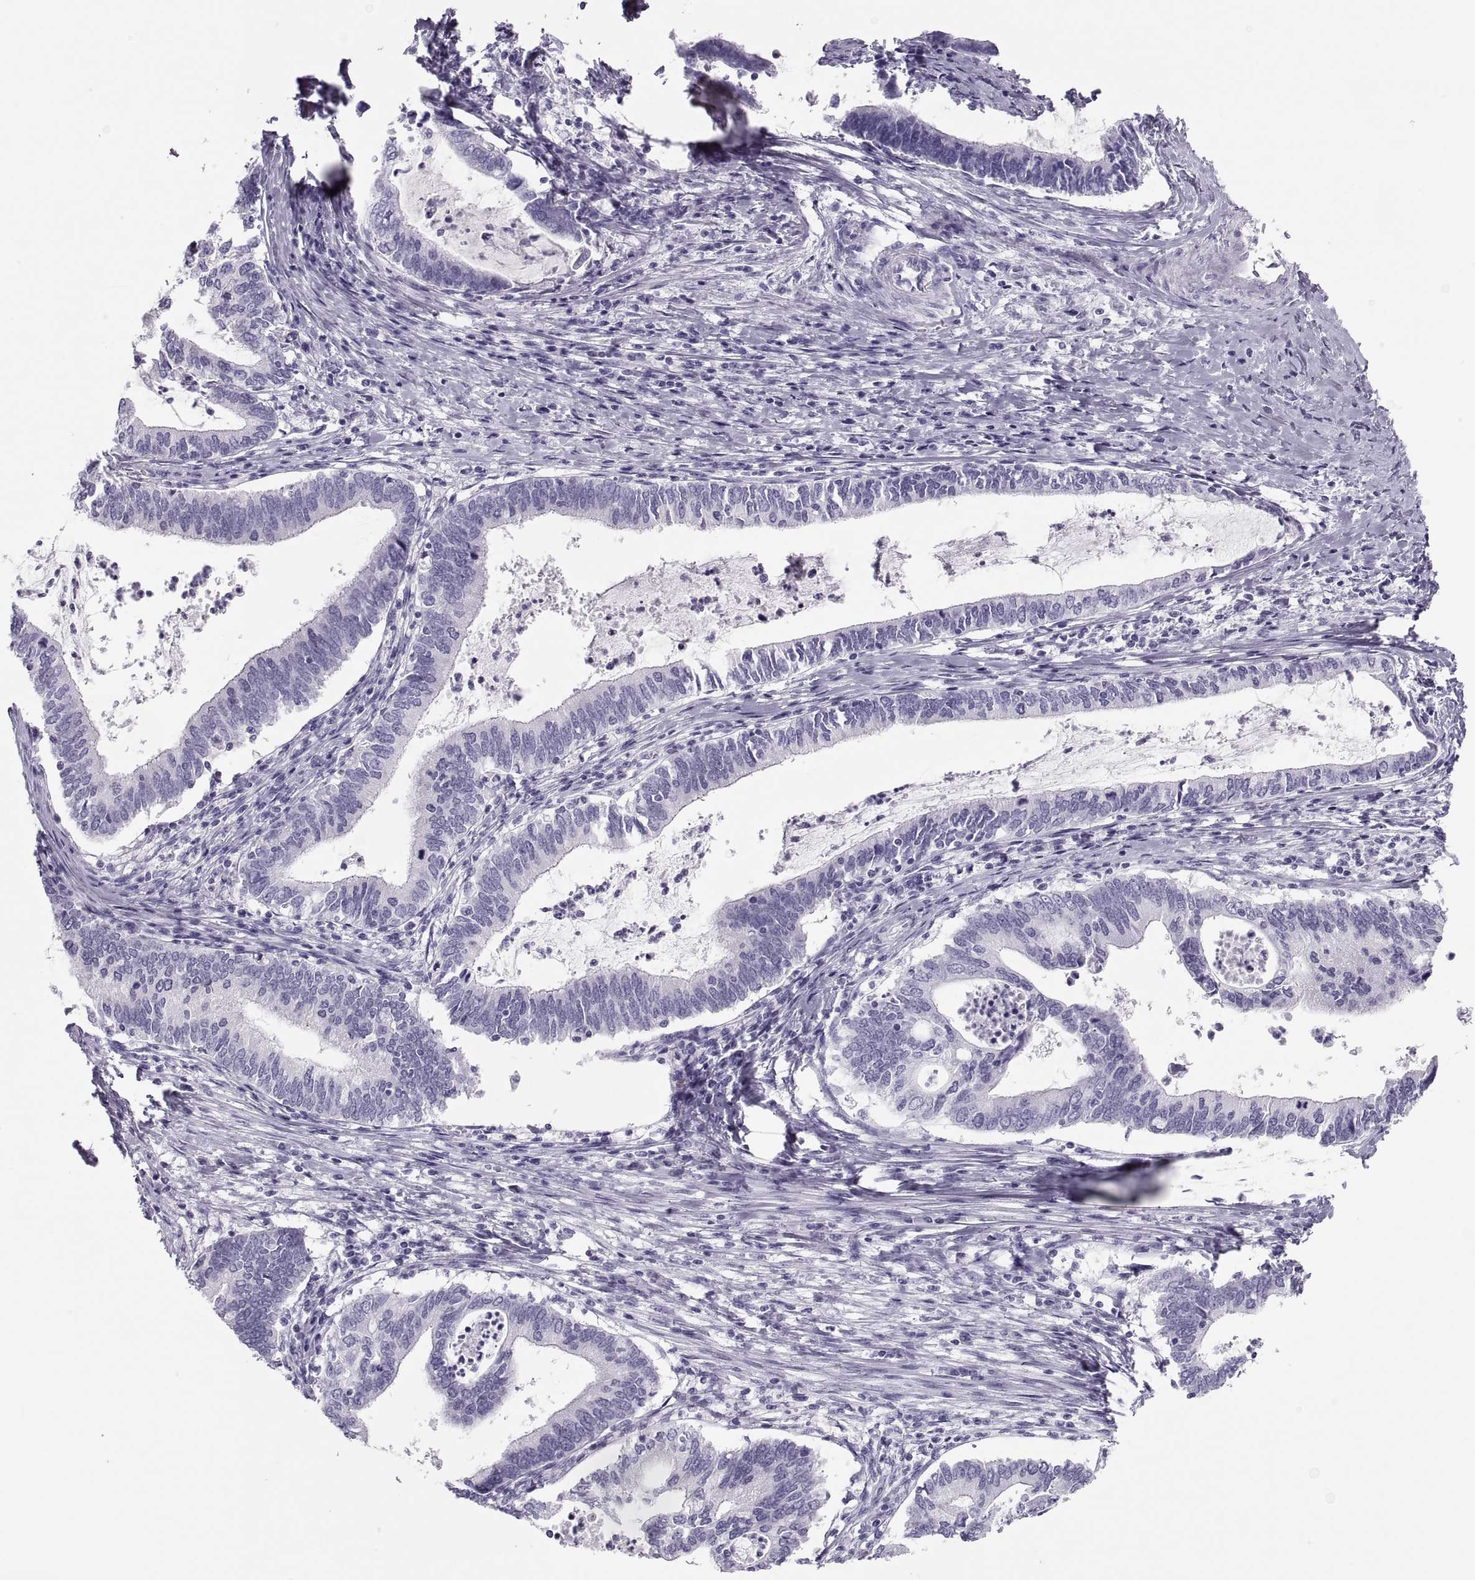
{"staining": {"intensity": "negative", "quantity": "none", "location": "none"}, "tissue": "cervical cancer", "cell_type": "Tumor cells", "image_type": "cancer", "snomed": [{"axis": "morphology", "description": "Adenocarcinoma, NOS"}, {"axis": "topography", "description": "Cervix"}], "caption": "This is an IHC photomicrograph of human cervical cancer (adenocarcinoma). There is no staining in tumor cells.", "gene": "SEMG1", "patient": {"sex": "female", "age": 42}}